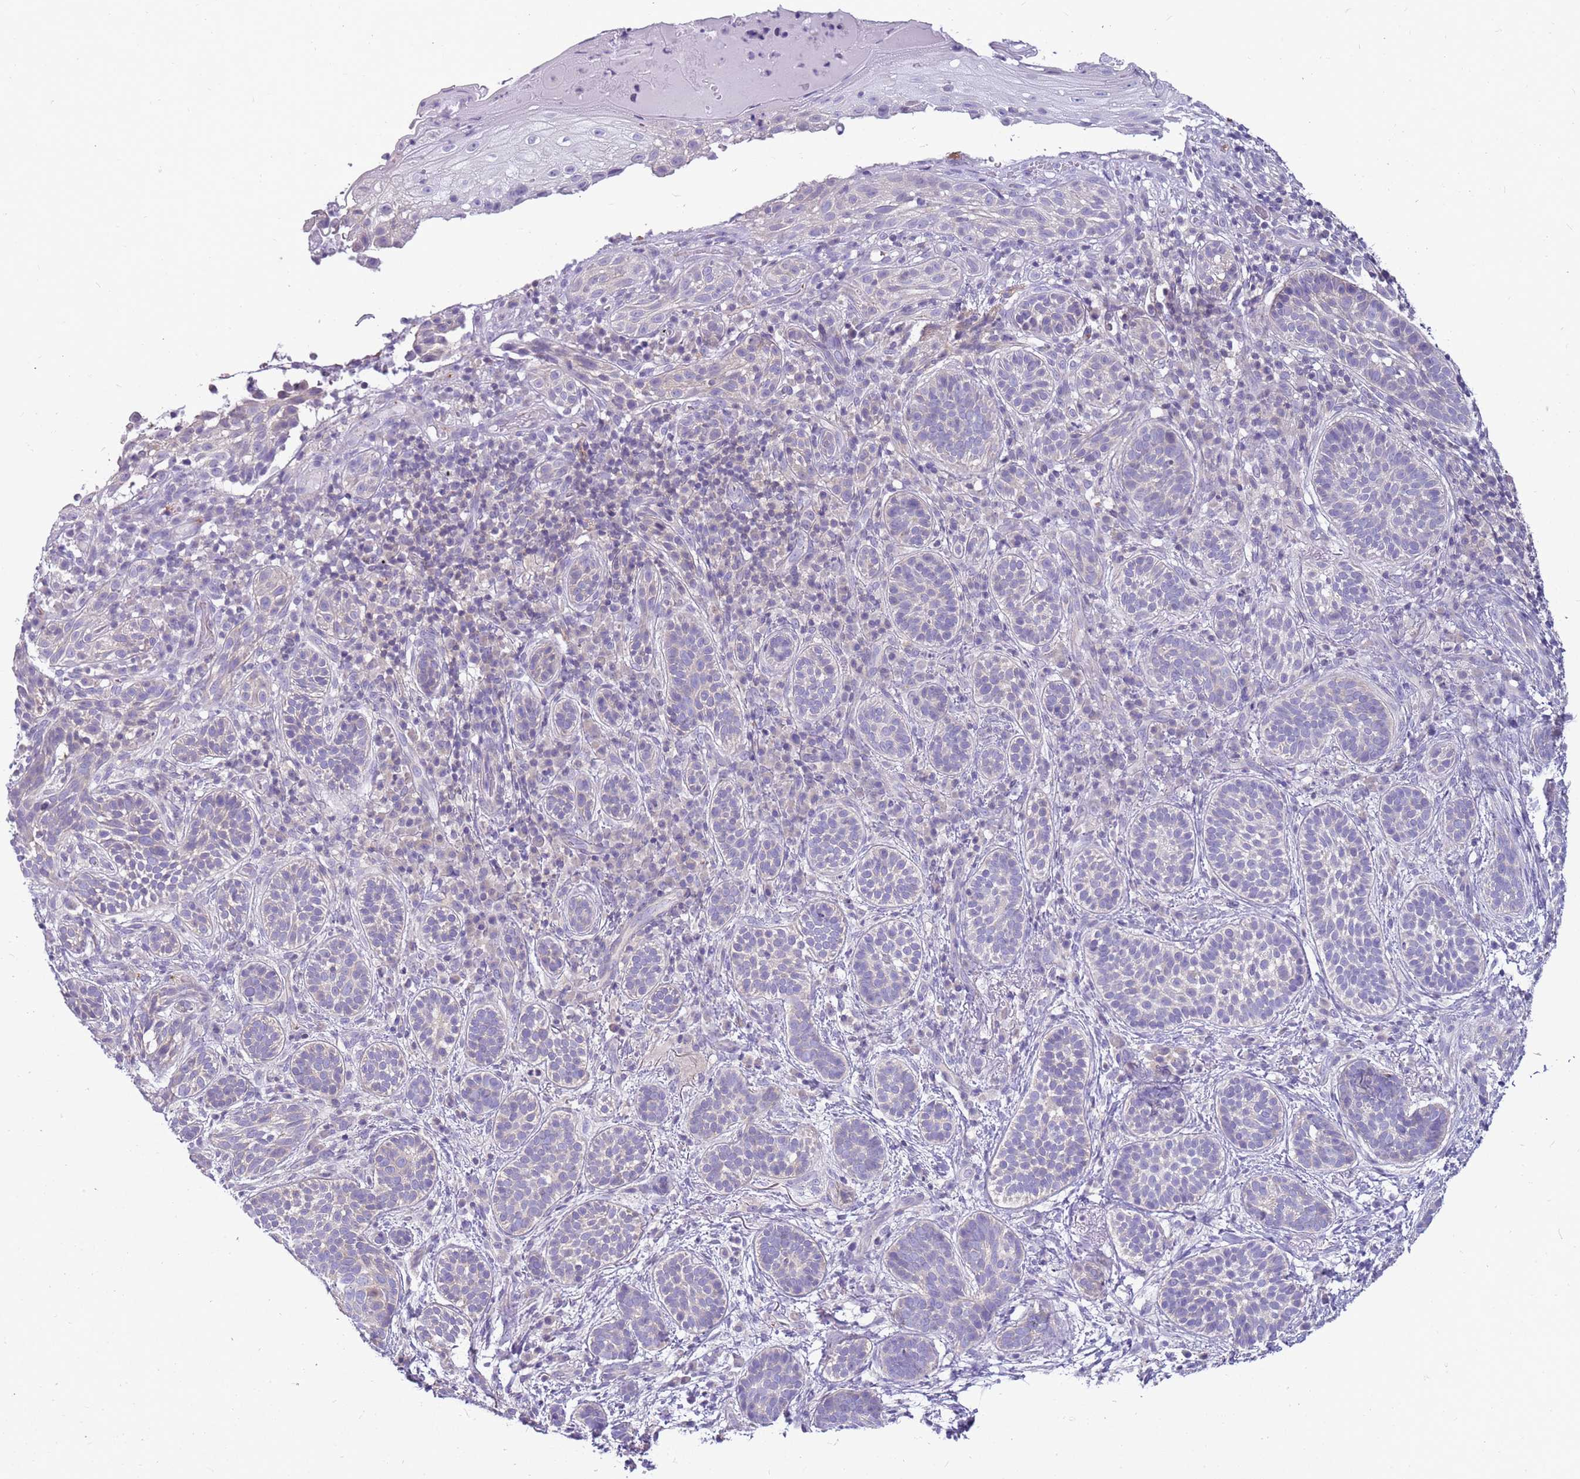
{"staining": {"intensity": "negative", "quantity": "none", "location": "none"}, "tissue": "skin cancer", "cell_type": "Tumor cells", "image_type": "cancer", "snomed": [{"axis": "morphology", "description": "Basal cell carcinoma"}, {"axis": "topography", "description": "Skin"}], "caption": "Human skin basal cell carcinoma stained for a protein using IHC exhibits no staining in tumor cells.", "gene": "CAPN7", "patient": {"sex": "male", "age": 71}}